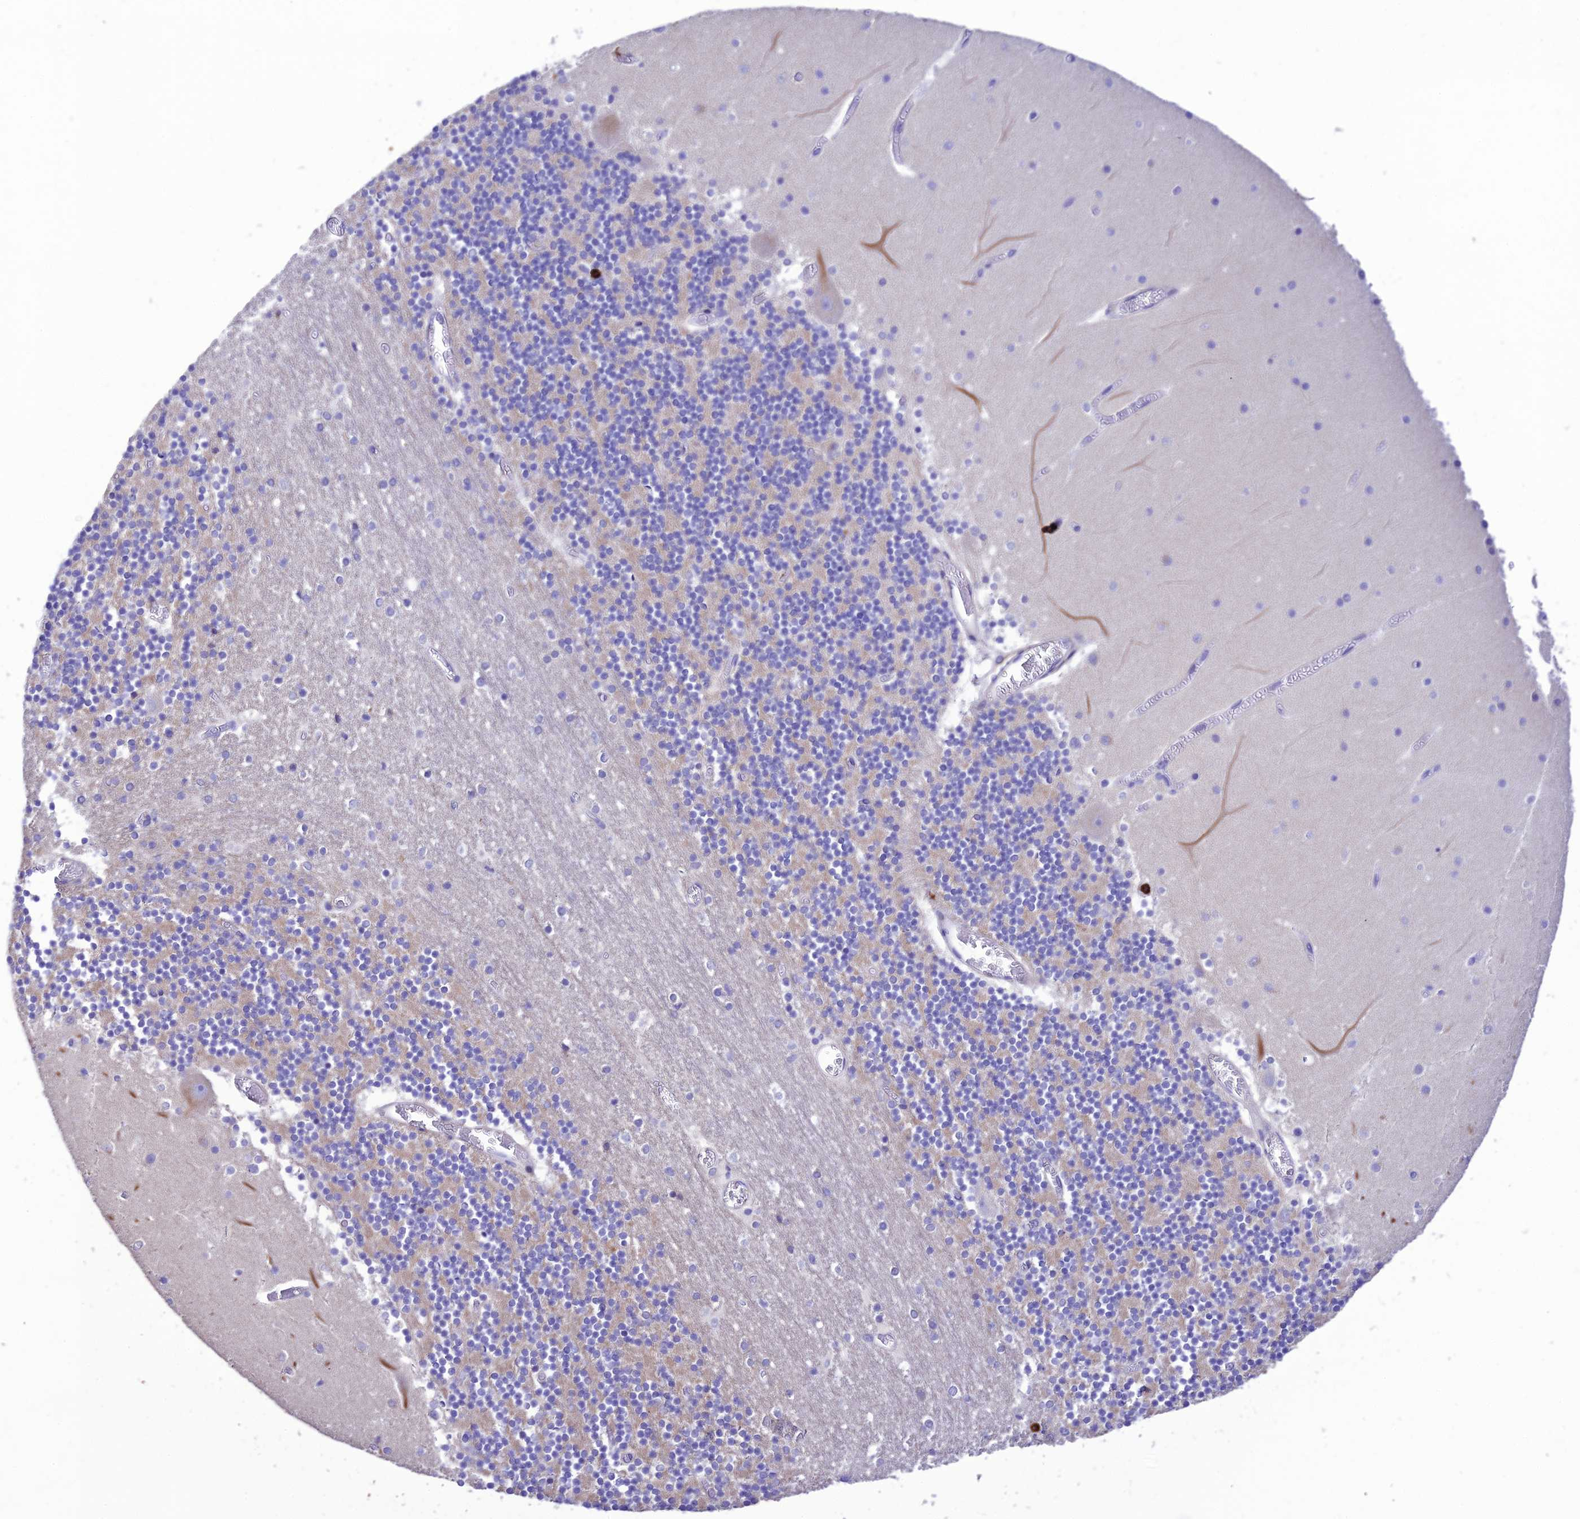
{"staining": {"intensity": "negative", "quantity": "none", "location": "none"}, "tissue": "cerebellum", "cell_type": "Cells in granular layer", "image_type": "normal", "snomed": [{"axis": "morphology", "description": "Normal tissue, NOS"}, {"axis": "topography", "description": "Cerebellum"}], "caption": "An immunohistochemistry (IHC) histopathology image of benign cerebellum is shown. There is no staining in cells in granular layer of cerebellum. Nuclei are stained in blue.", "gene": "PTPRCAP", "patient": {"sex": "female", "age": 28}}